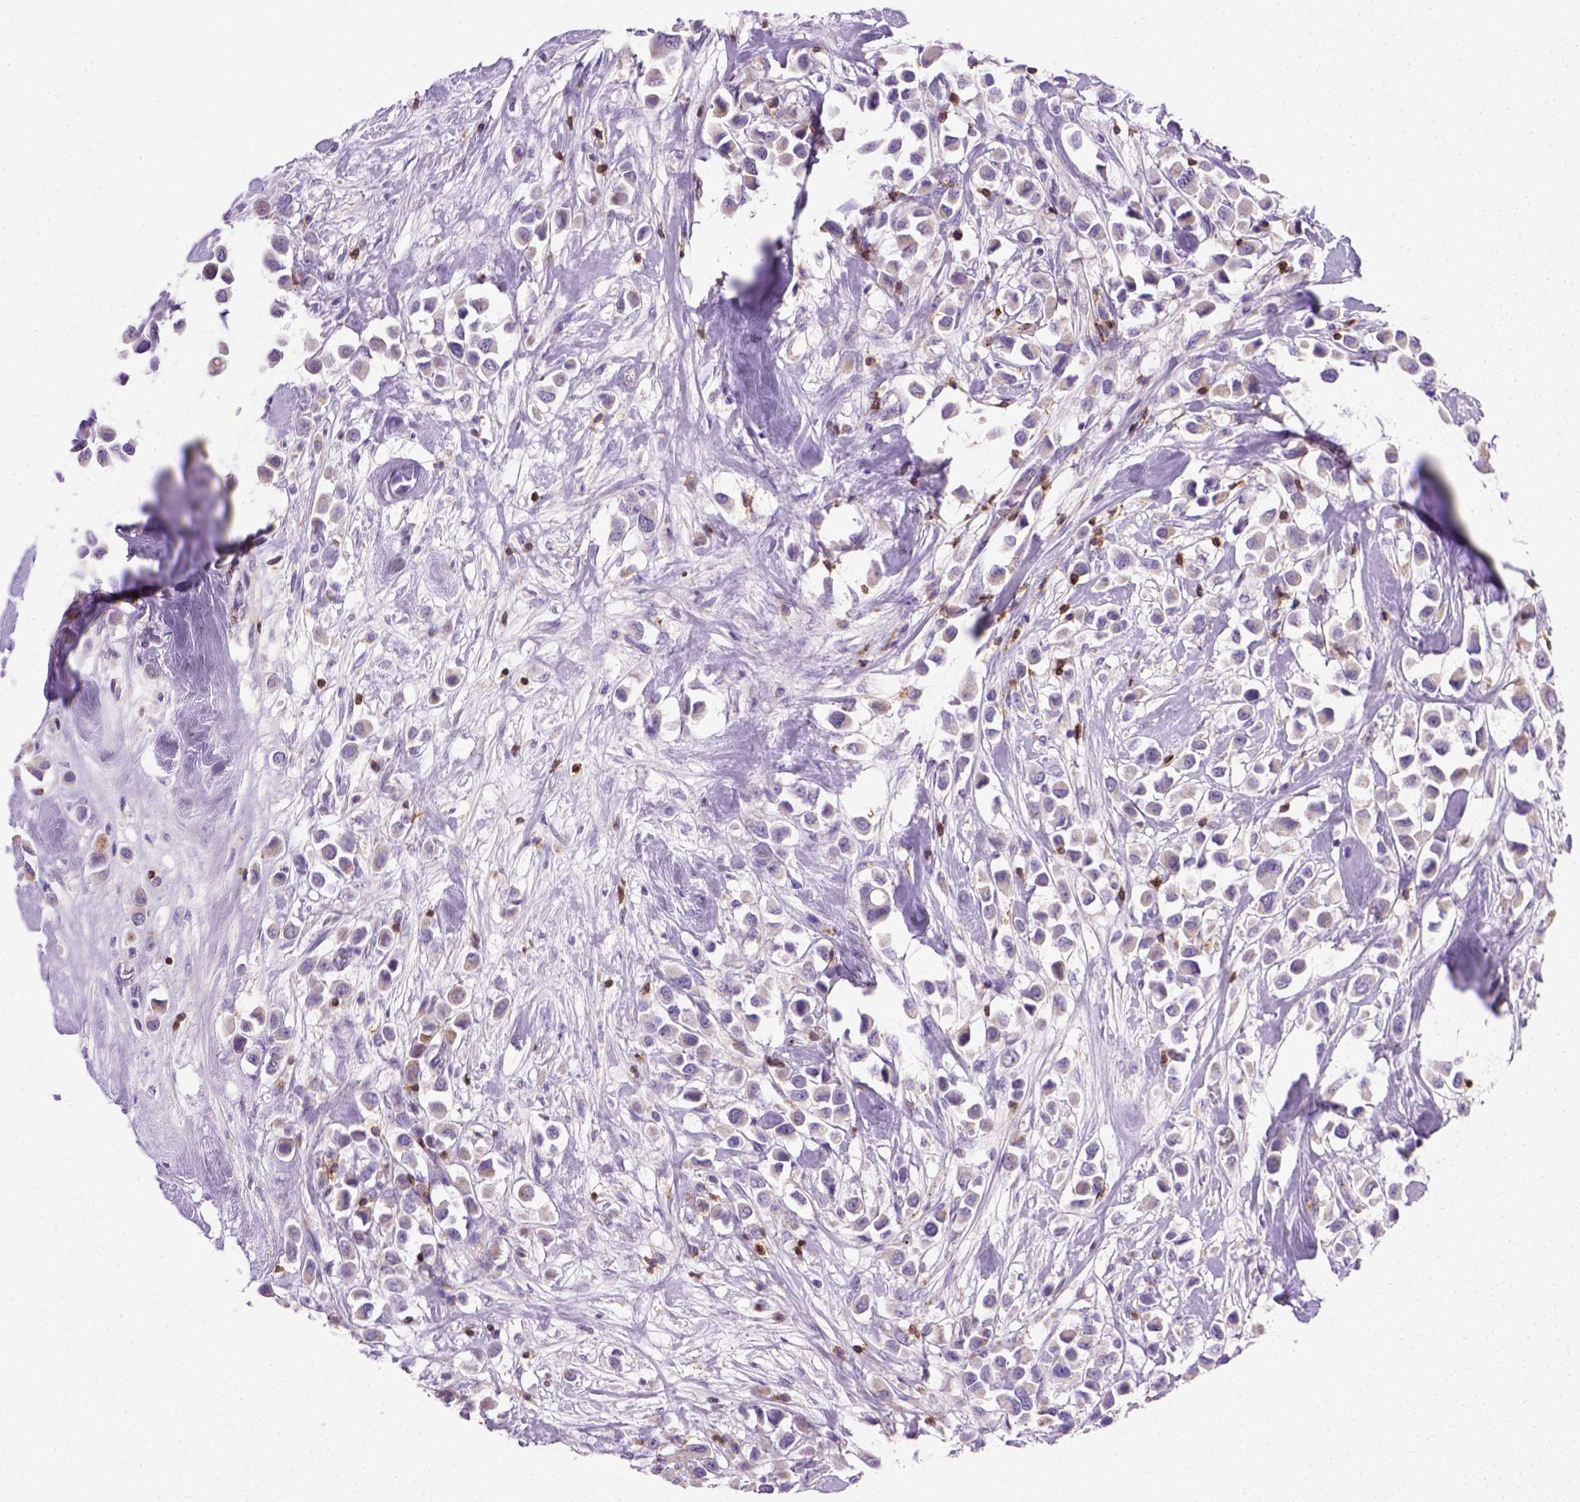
{"staining": {"intensity": "negative", "quantity": "none", "location": "none"}, "tissue": "breast cancer", "cell_type": "Tumor cells", "image_type": "cancer", "snomed": [{"axis": "morphology", "description": "Duct carcinoma"}, {"axis": "topography", "description": "Breast"}], "caption": "This is a histopathology image of IHC staining of infiltrating ductal carcinoma (breast), which shows no staining in tumor cells. (Brightfield microscopy of DAB IHC at high magnification).", "gene": "CD3E", "patient": {"sex": "female", "age": 61}}